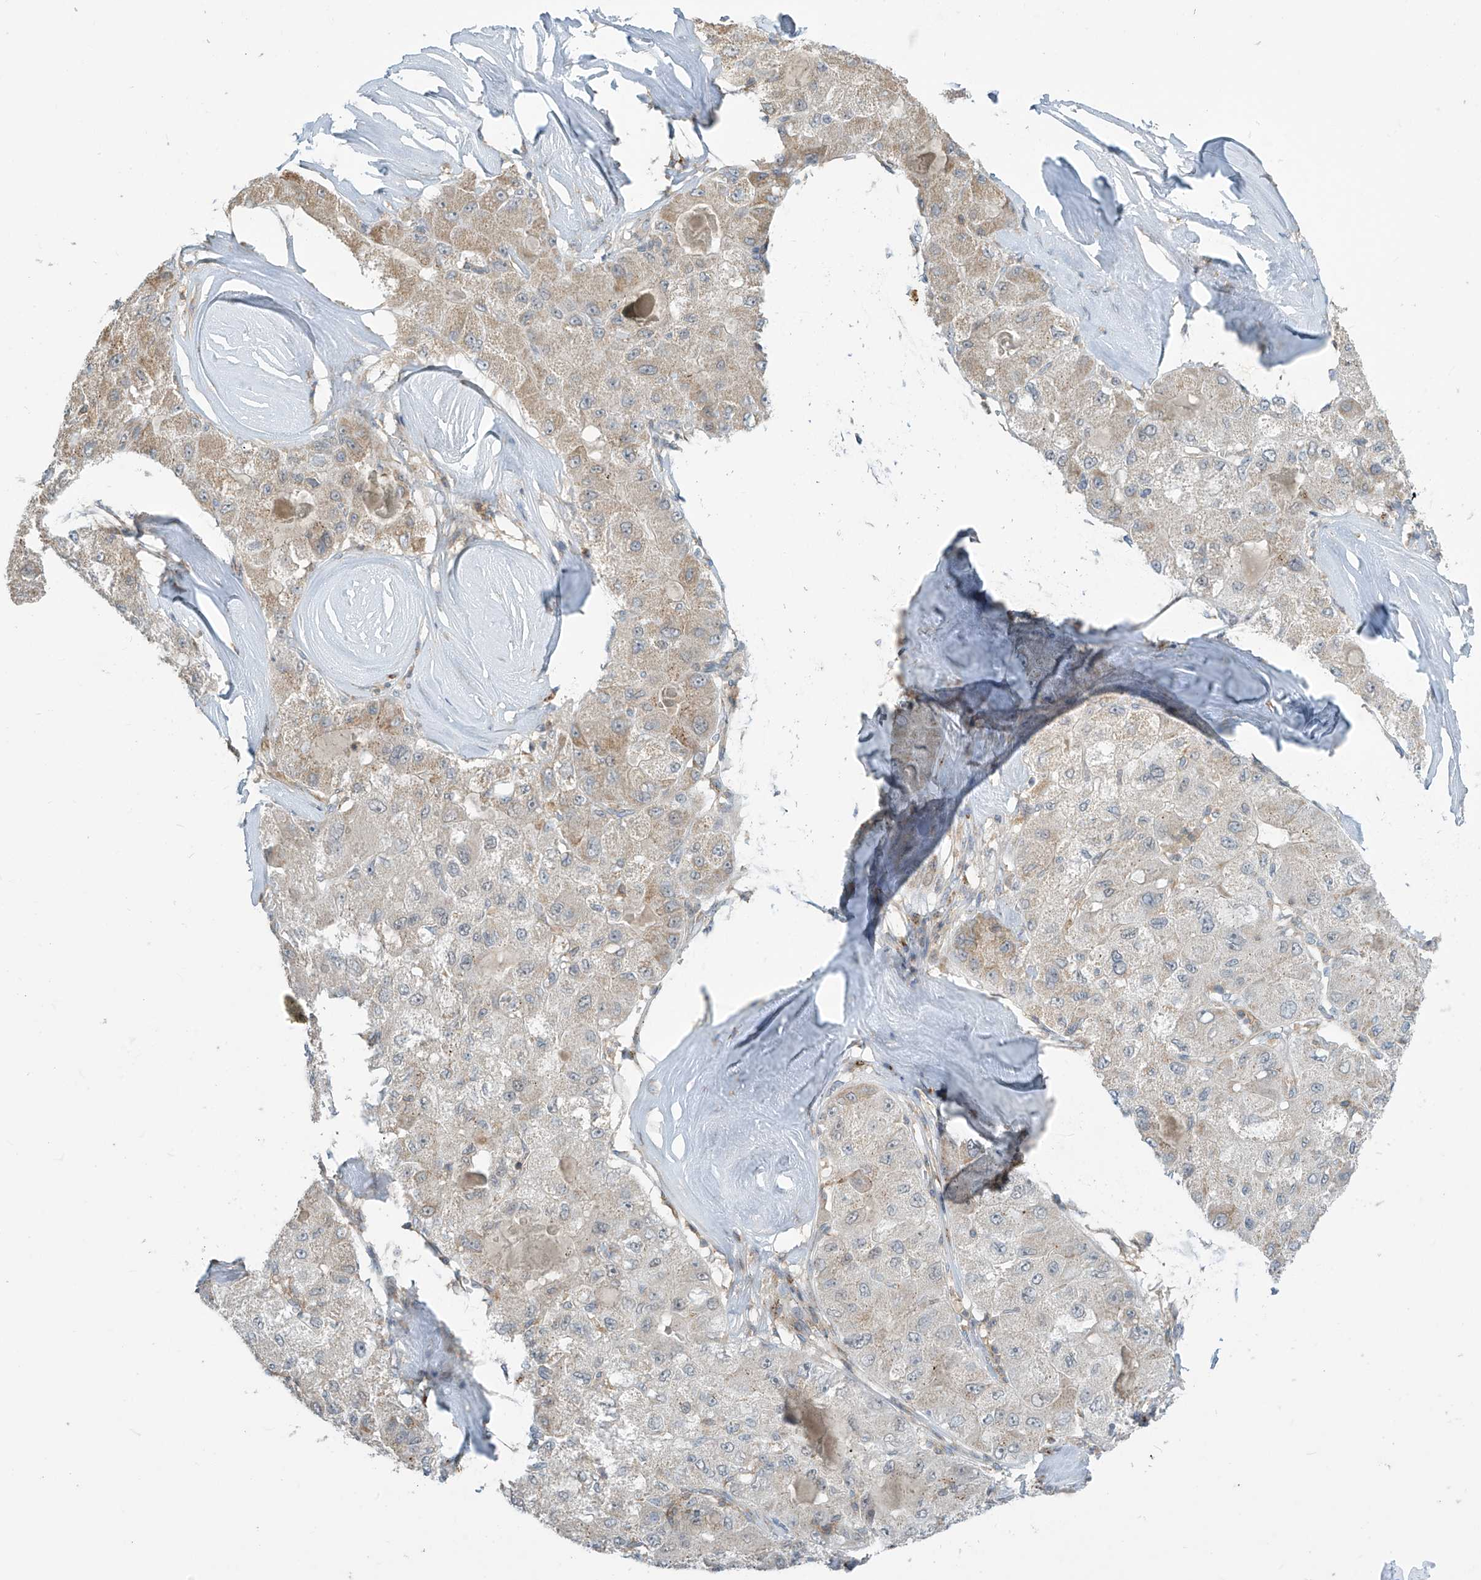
{"staining": {"intensity": "weak", "quantity": "25%-75%", "location": "cytoplasmic/membranous"}, "tissue": "liver cancer", "cell_type": "Tumor cells", "image_type": "cancer", "snomed": [{"axis": "morphology", "description": "Carcinoma, Hepatocellular, NOS"}, {"axis": "topography", "description": "Liver"}], "caption": "Hepatocellular carcinoma (liver) stained for a protein (brown) reveals weak cytoplasmic/membranous positive staining in about 25%-75% of tumor cells.", "gene": "PARVG", "patient": {"sex": "male", "age": 80}}